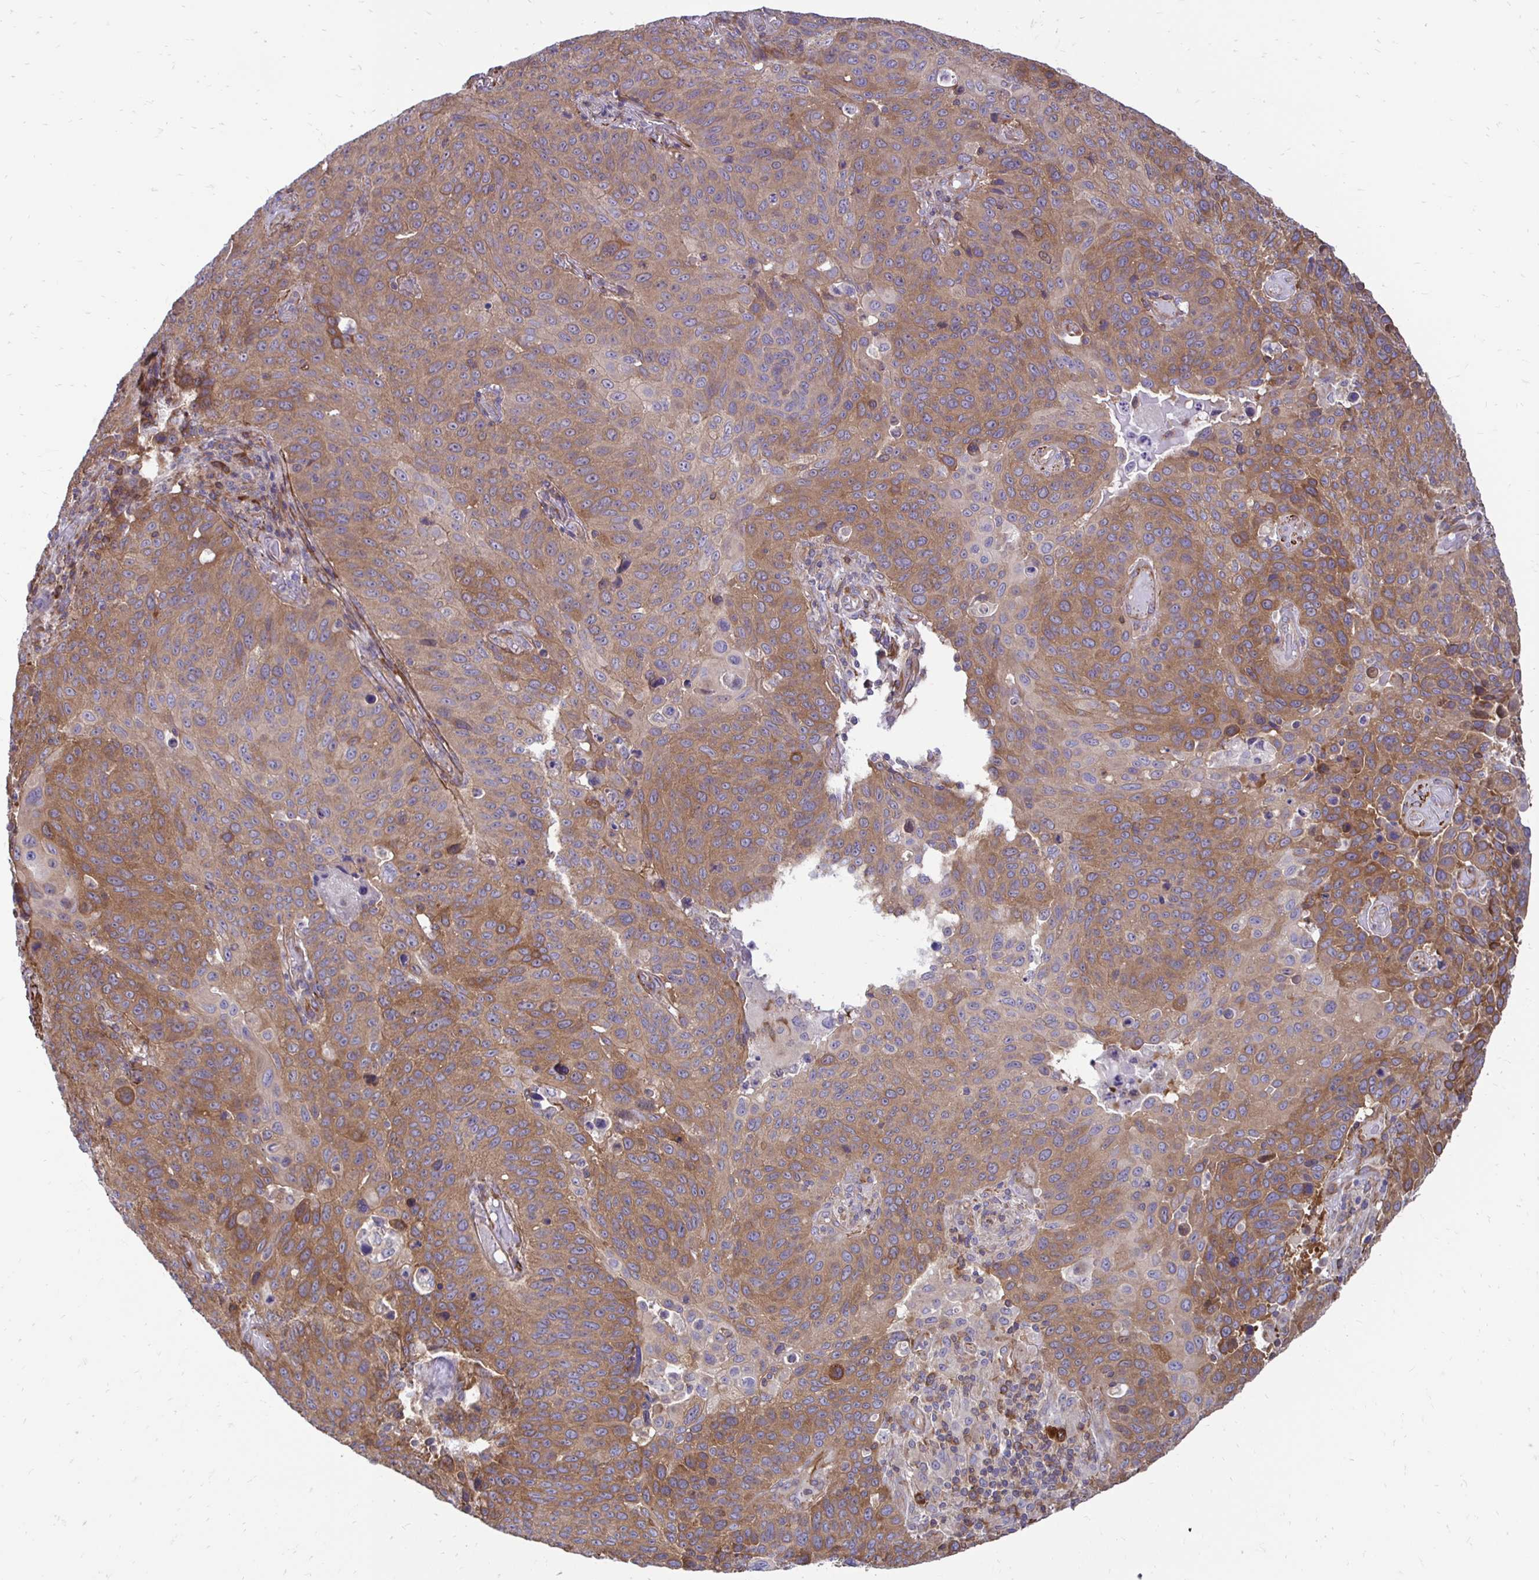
{"staining": {"intensity": "moderate", "quantity": ">75%", "location": "cytoplasmic/membranous"}, "tissue": "lung cancer", "cell_type": "Tumor cells", "image_type": "cancer", "snomed": [{"axis": "morphology", "description": "Squamous cell carcinoma, NOS"}, {"axis": "topography", "description": "Lung"}], "caption": "This is an image of immunohistochemistry (IHC) staining of lung squamous cell carcinoma, which shows moderate expression in the cytoplasmic/membranous of tumor cells.", "gene": "CTPS1", "patient": {"sex": "male", "age": 68}}